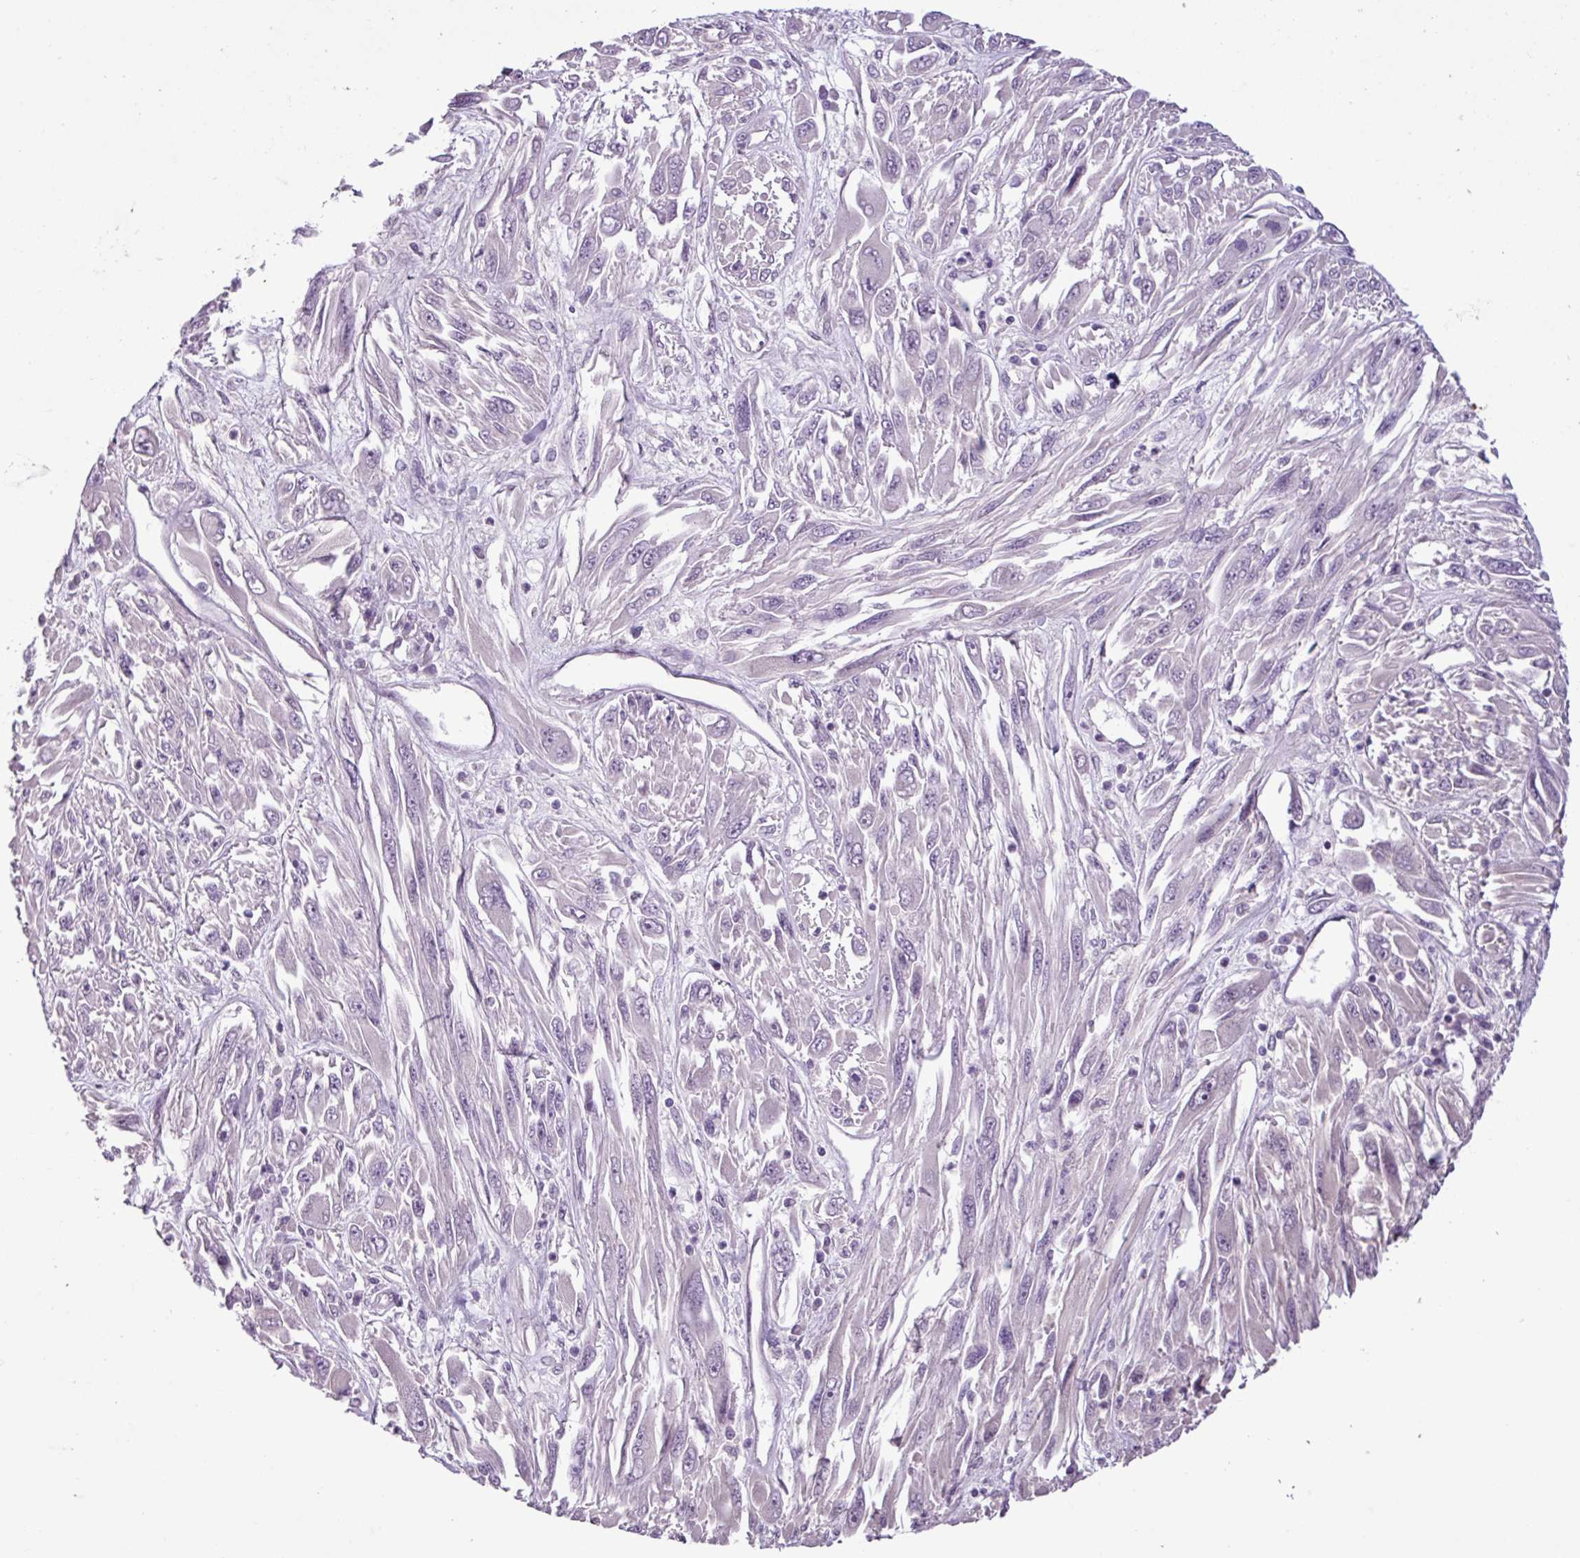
{"staining": {"intensity": "negative", "quantity": "none", "location": "none"}, "tissue": "melanoma", "cell_type": "Tumor cells", "image_type": "cancer", "snomed": [{"axis": "morphology", "description": "Malignant melanoma, NOS"}, {"axis": "topography", "description": "Skin"}], "caption": "A histopathology image of malignant melanoma stained for a protein displays no brown staining in tumor cells.", "gene": "C9orf24", "patient": {"sex": "female", "age": 91}}